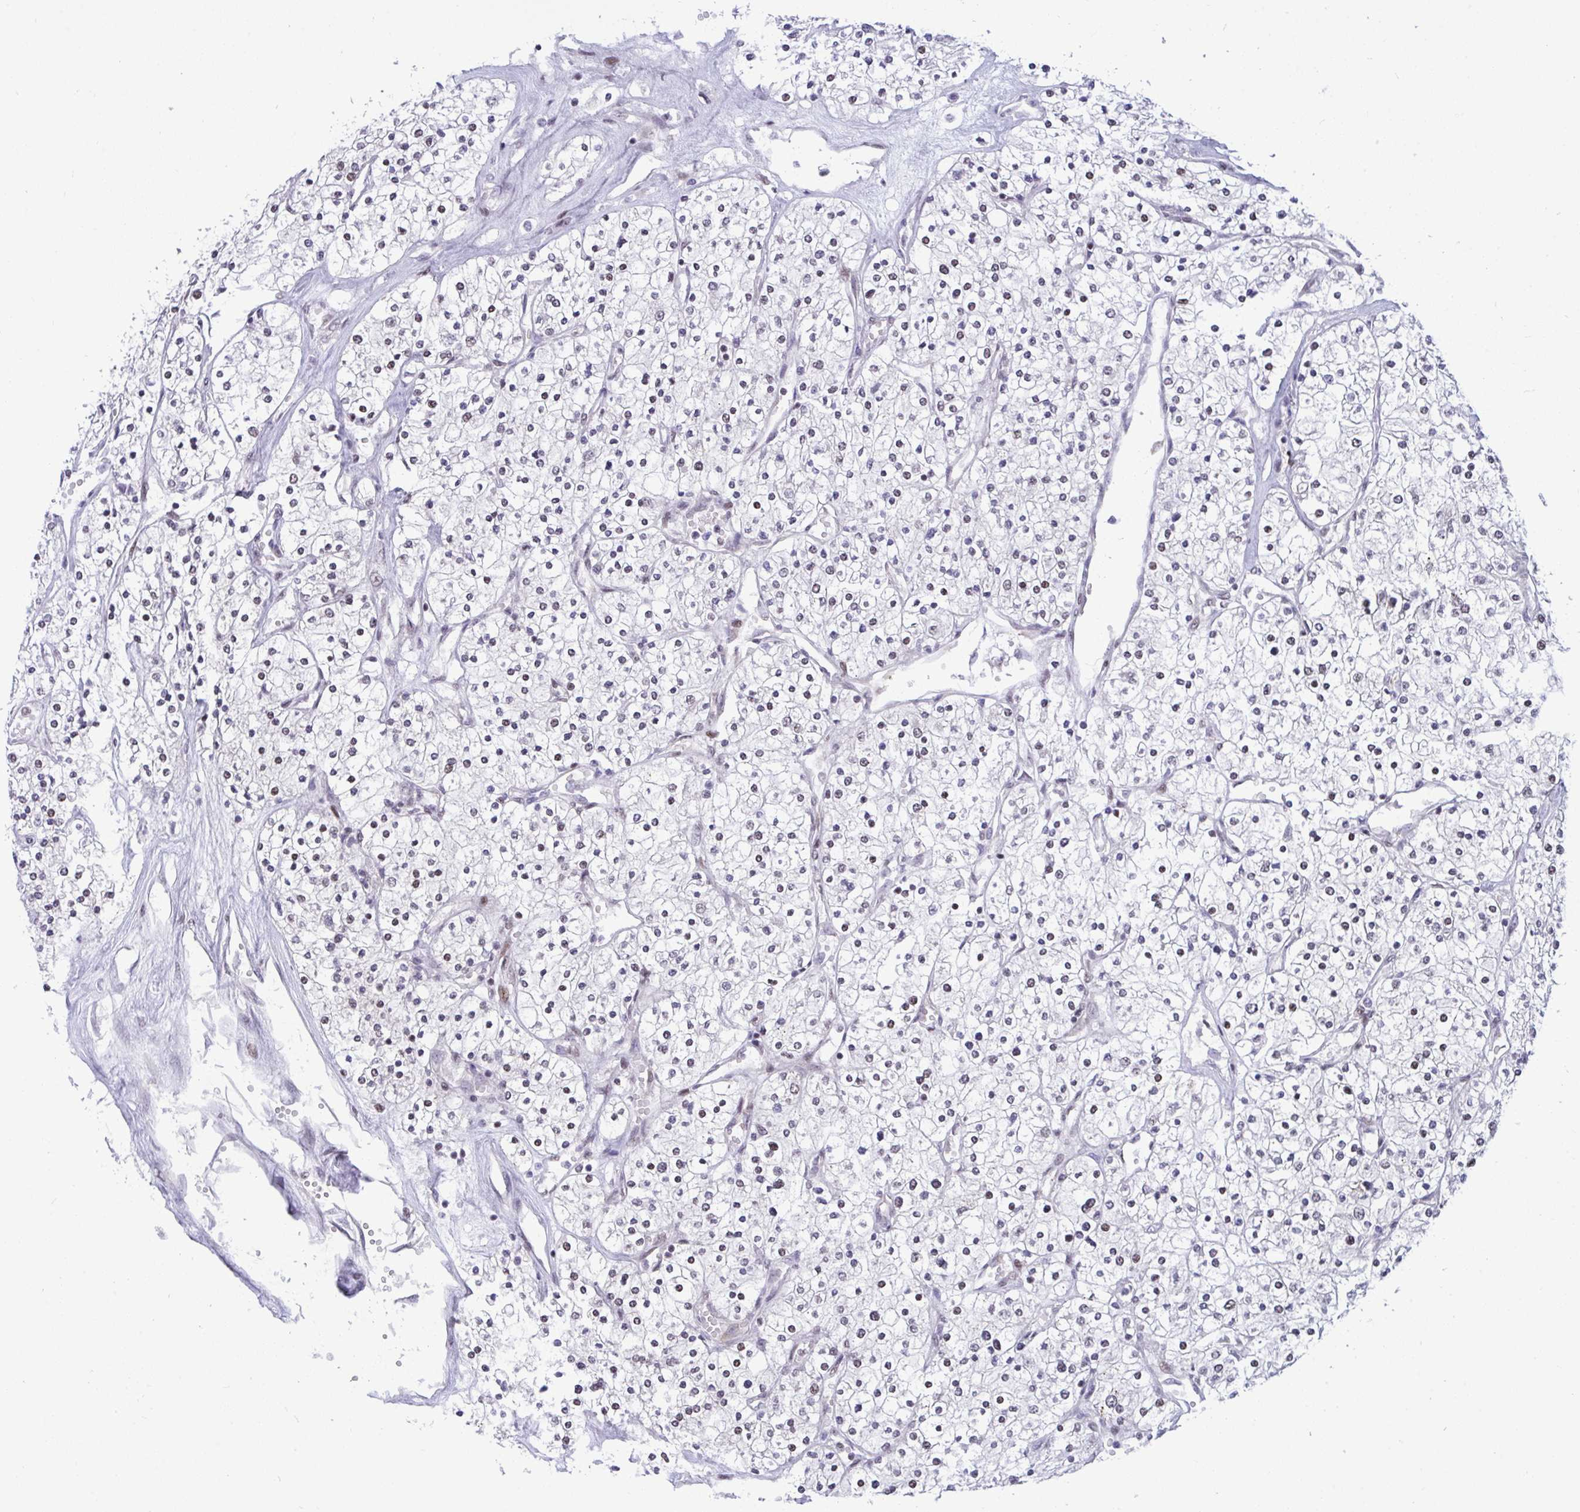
{"staining": {"intensity": "weak", "quantity": "<25%", "location": "nuclear"}, "tissue": "renal cancer", "cell_type": "Tumor cells", "image_type": "cancer", "snomed": [{"axis": "morphology", "description": "Adenocarcinoma, NOS"}, {"axis": "topography", "description": "Kidney"}], "caption": "A high-resolution image shows immunohistochemistry (IHC) staining of renal cancer (adenocarcinoma), which displays no significant positivity in tumor cells.", "gene": "WBP11", "patient": {"sex": "male", "age": 80}}